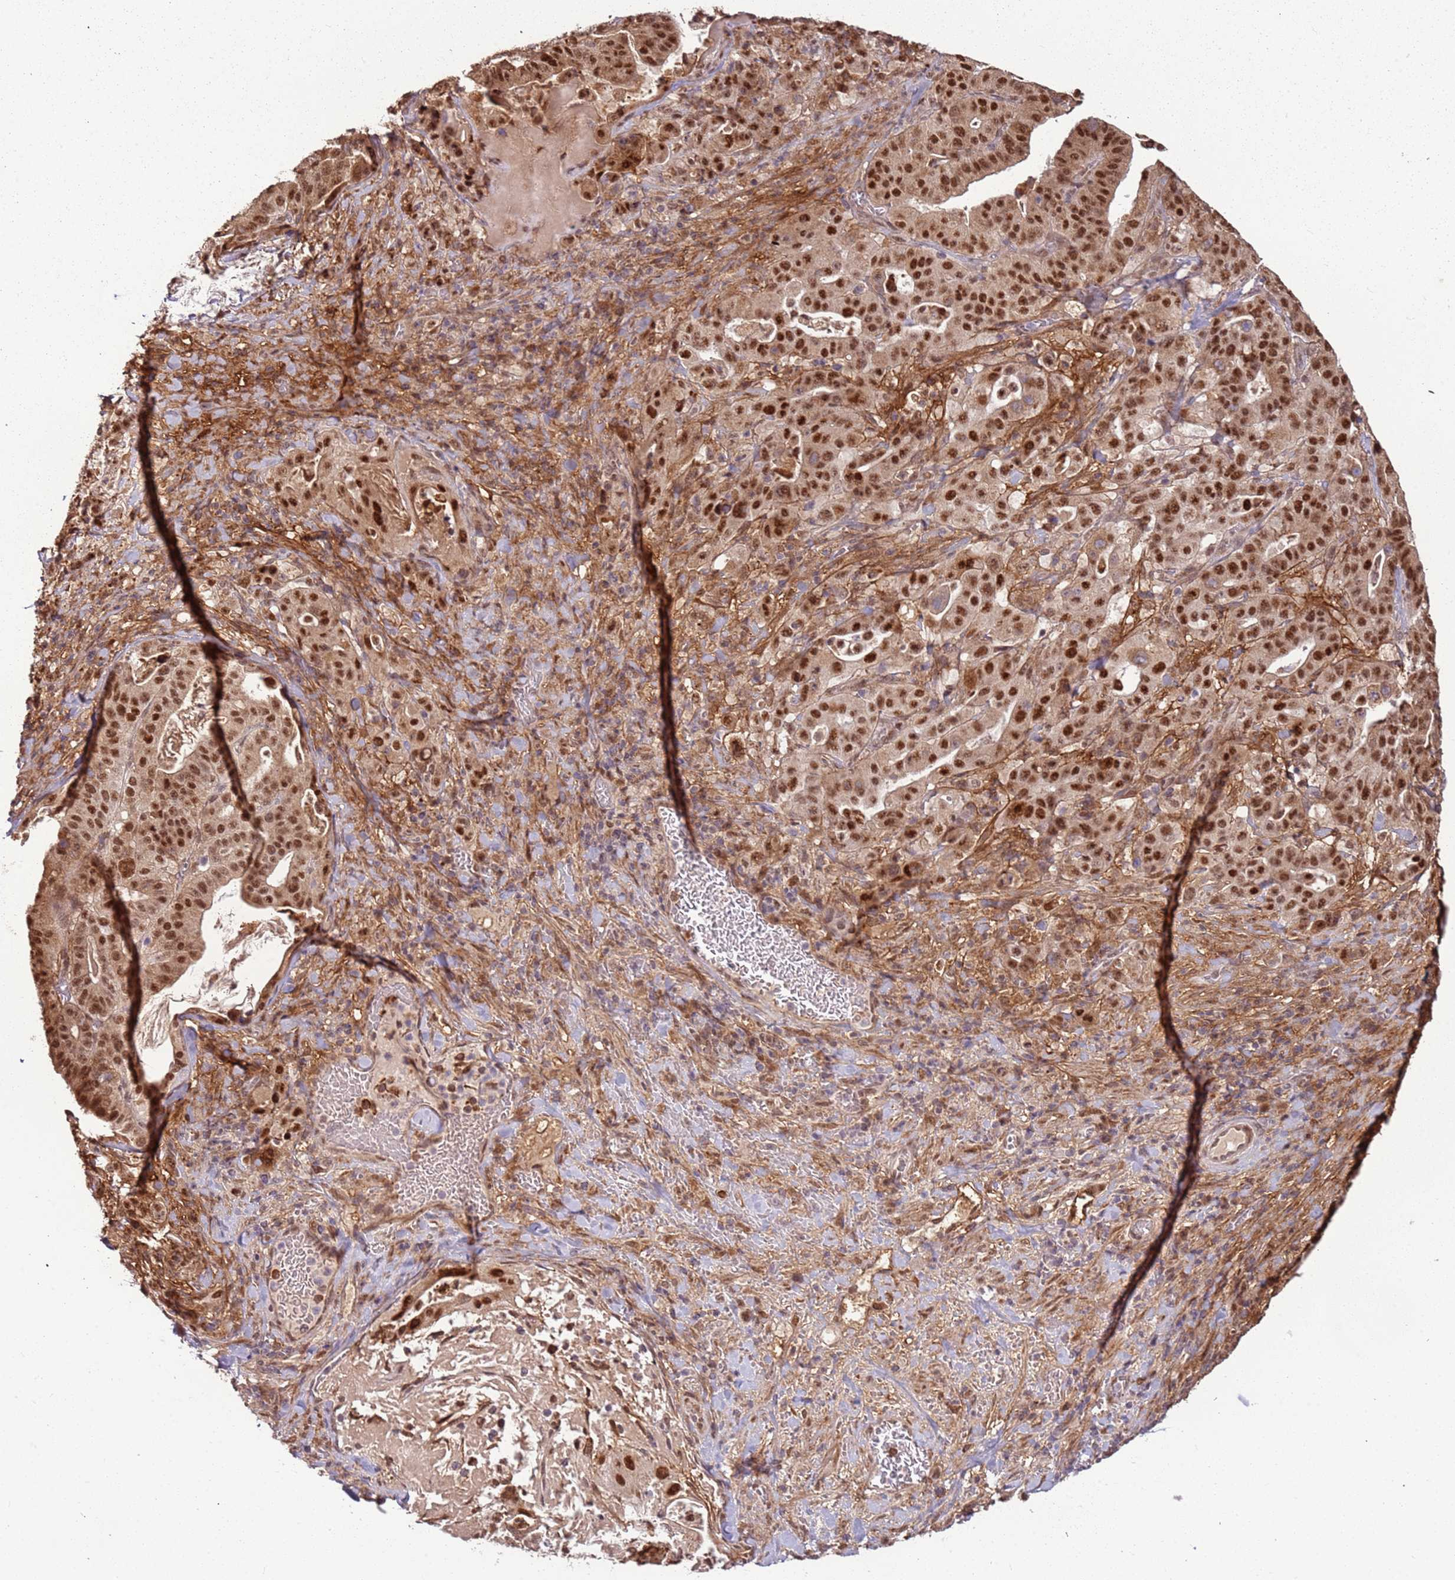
{"staining": {"intensity": "strong", "quantity": ">75%", "location": "nuclear"}, "tissue": "stomach cancer", "cell_type": "Tumor cells", "image_type": "cancer", "snomed": [{"axis": "morphology", "description": "Adenocarcinoma, NOS"}, {"axis": "topography", "description": "Stomach"}], "caption": "The immunohistochemical stain shows strong nuclear positivity in tumor cells of stomach cancer tissue.", "gene": "POLR3H", "patient": {"sex": "male", "age": 48}}